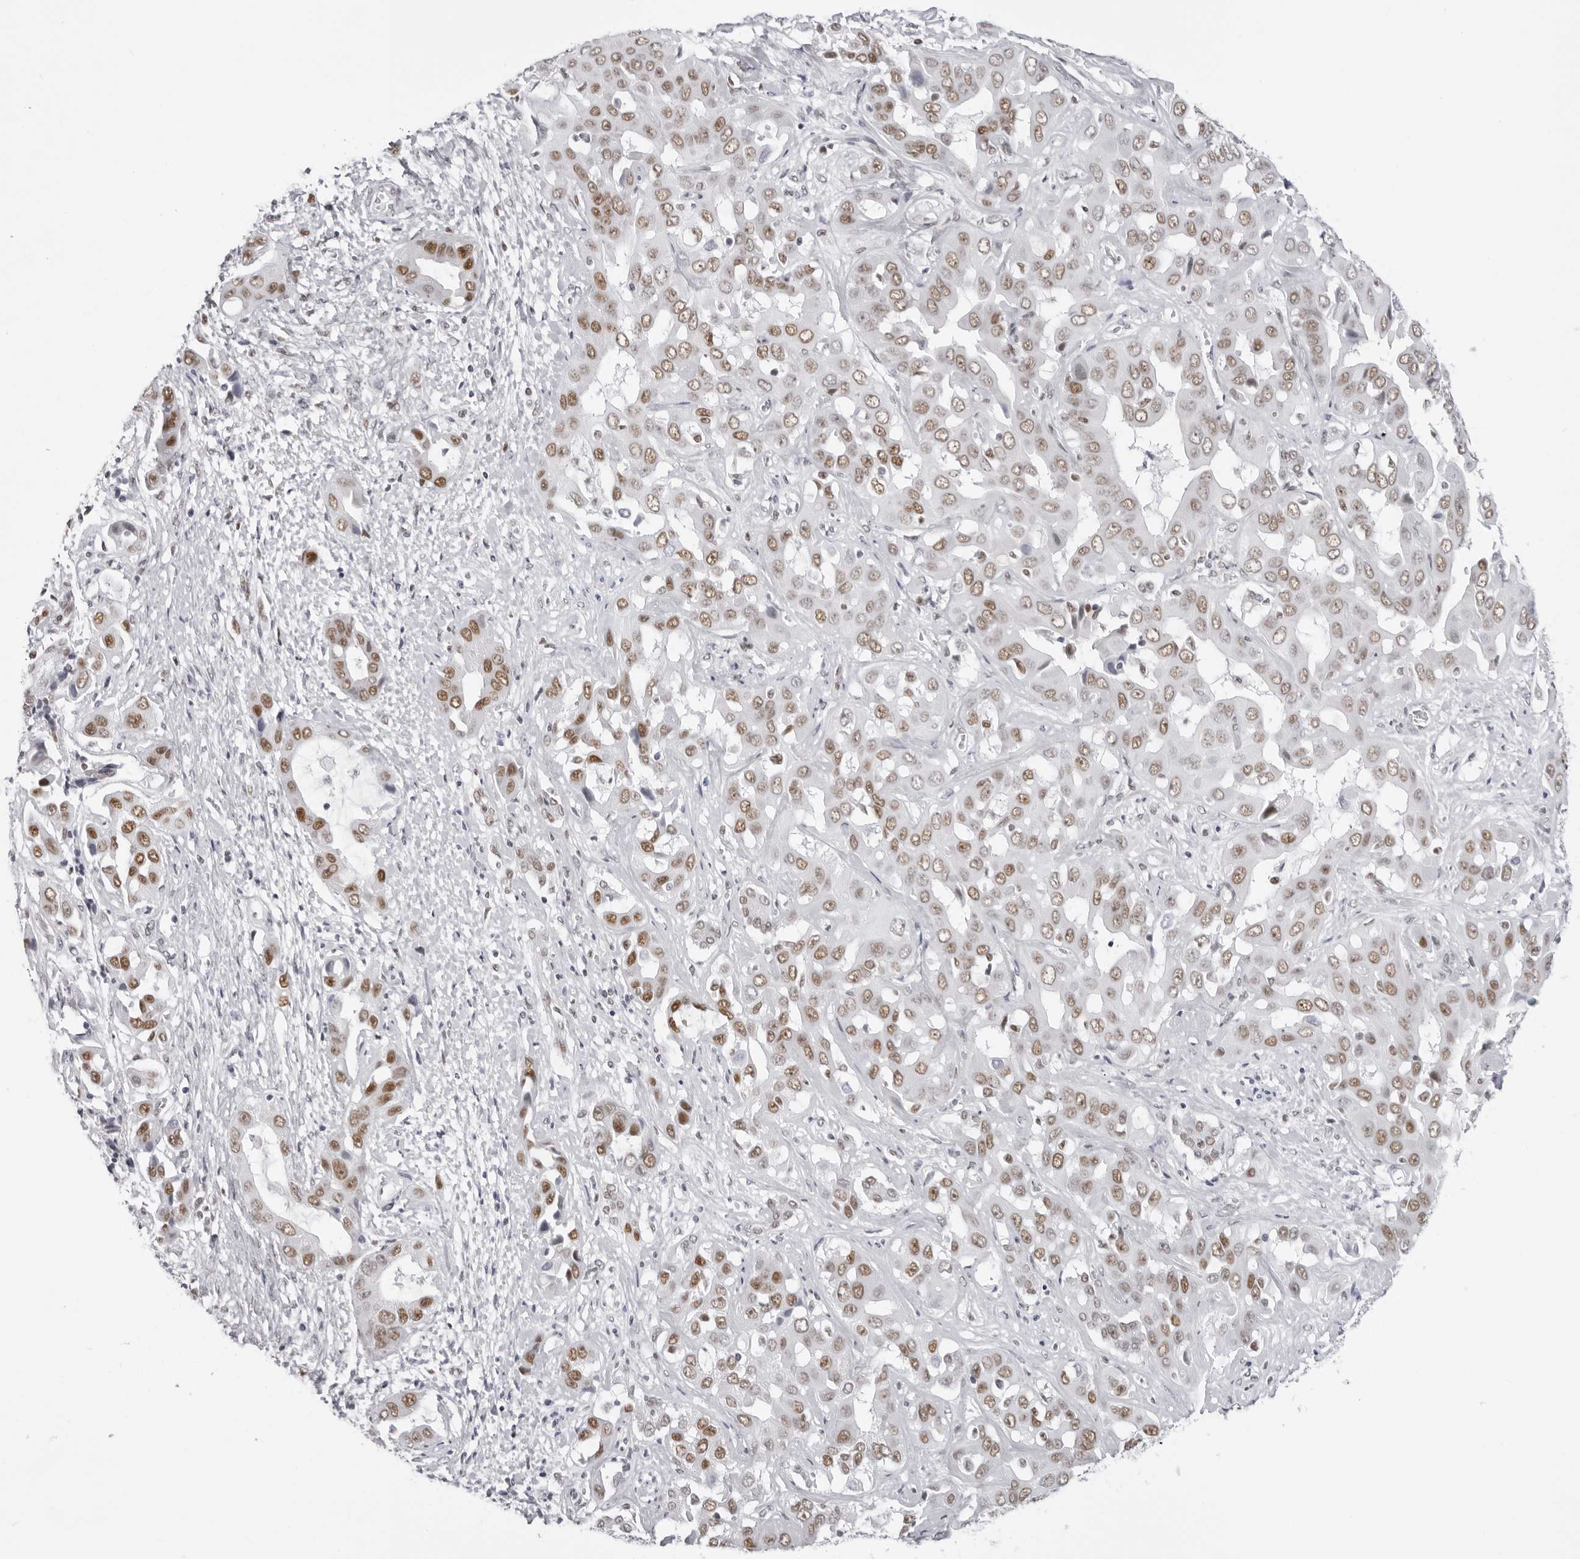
{"staining": {"intensity": "moderate", "quantity": ">75%", "location": "nuclear"}, "tissue": "liver cancer", "cell_type": "Tumor cells", "image_type": "cancer", "snomed": [{"axis": "morphology", "description": "Cholangiocarcinoma"}, {"axis": "topography", "description": "Liver"}], "caption": "Immunohistochemistry (IHC) histopathology image of human cholangiocarcinoma (liver) stained for a protein (brown), which displays medium levels of moderate nuclear staining in about >75% of tumor cells.", "gene": "IRF2BP2", "patient": {"sex": "female", "age": 52}}